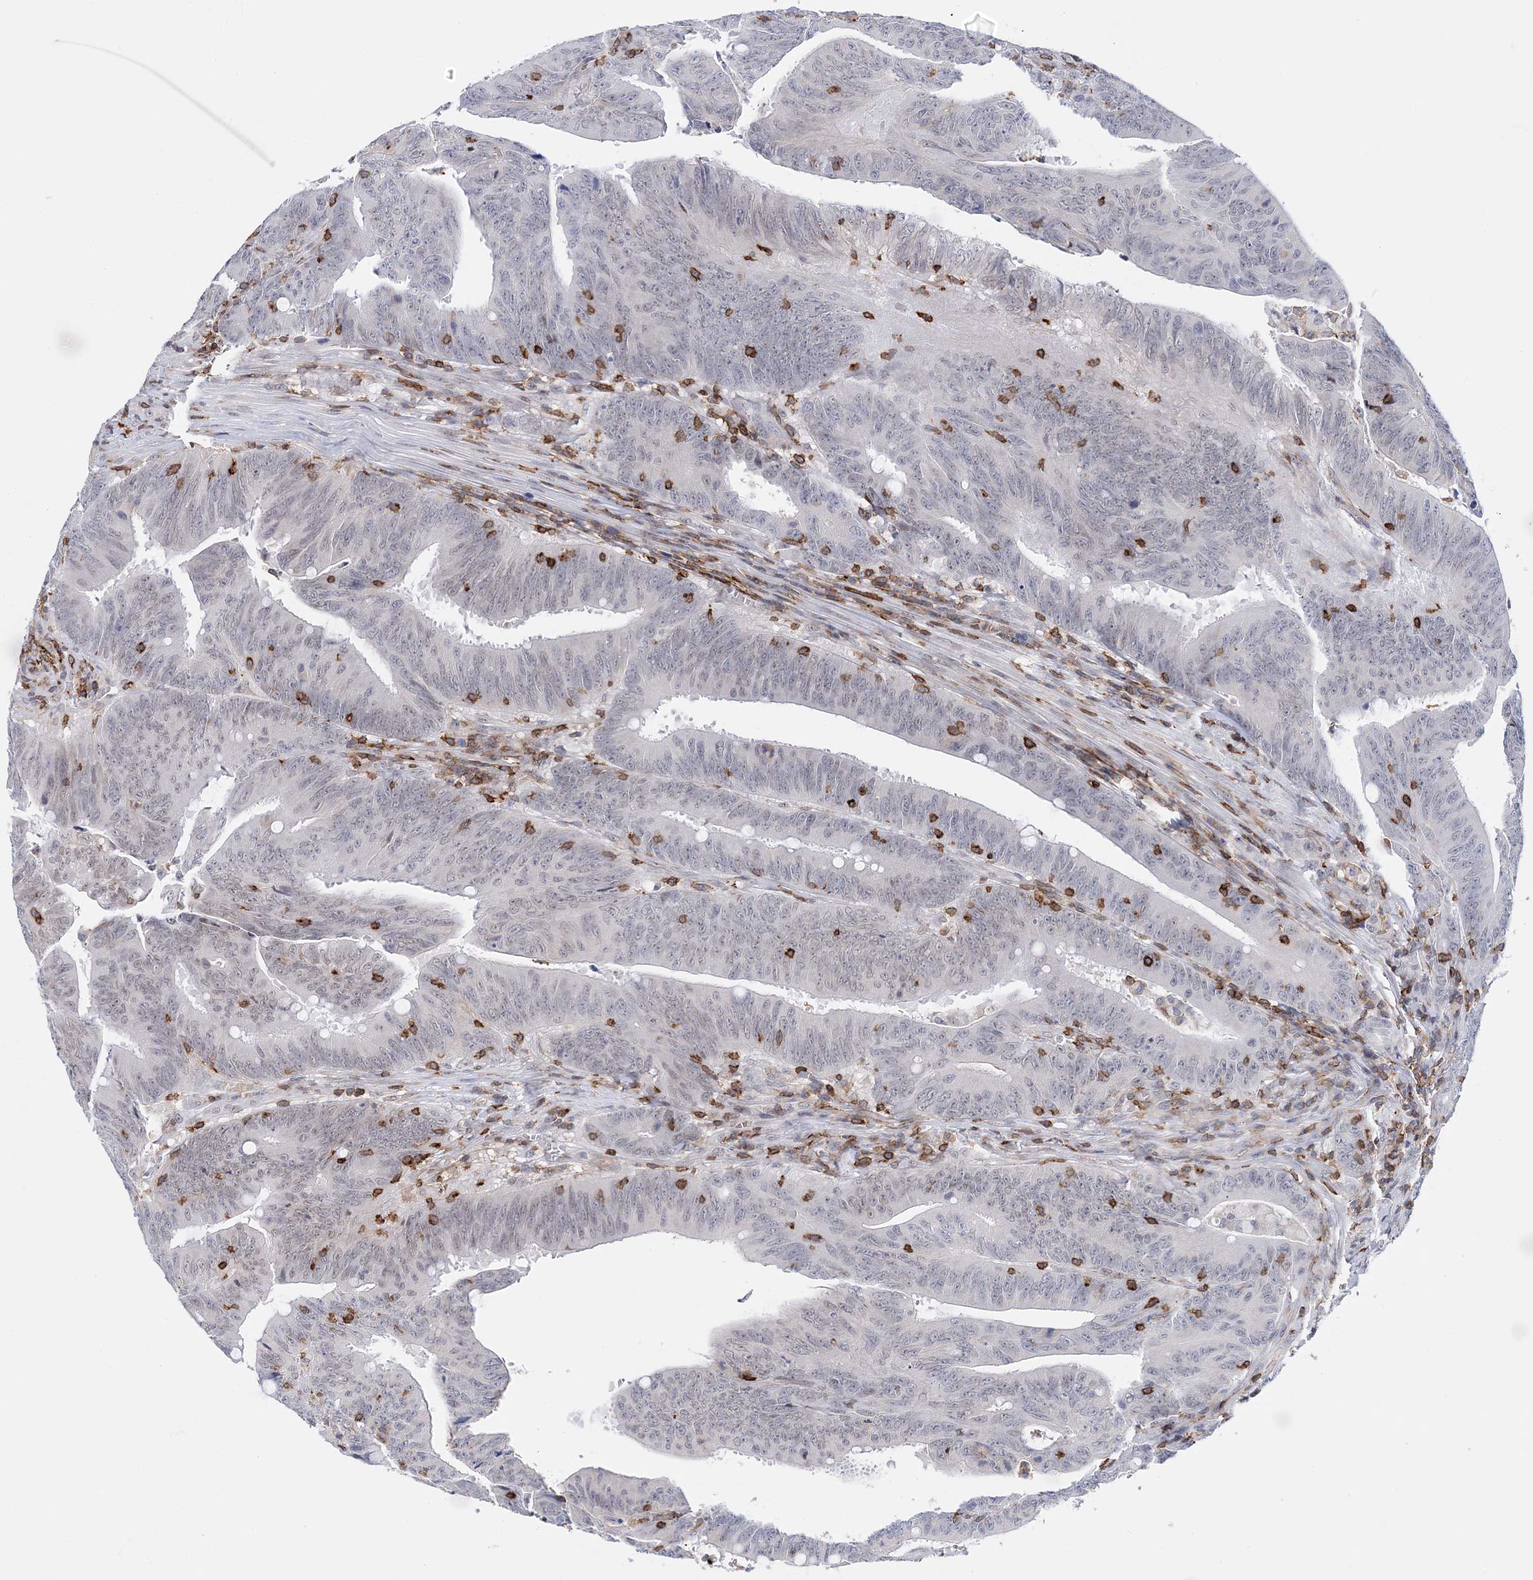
{"staining": {"intensity": "weak", "quantity": "<25%", "location": "nuclear"}, "tissue": "colorectal cancer", "cell_type": "Tumor cells", "image_type": "cancer", "snomed": [{"axis": "morphology", "description": "Adenocarcinoma, NOS"}, {"axis": "topography", "description": "Colon"}], "caption": "Immunohistochemistry photomicrograph of human colorectal cancer (adenocarcinoma) stained for a protein (brown), which exhibits no staining in tumor cells. (IHC, brightfield microscopy, high magnification).", "gene": "PRMT9", "patient": {"sex": "male", "age": 45}}